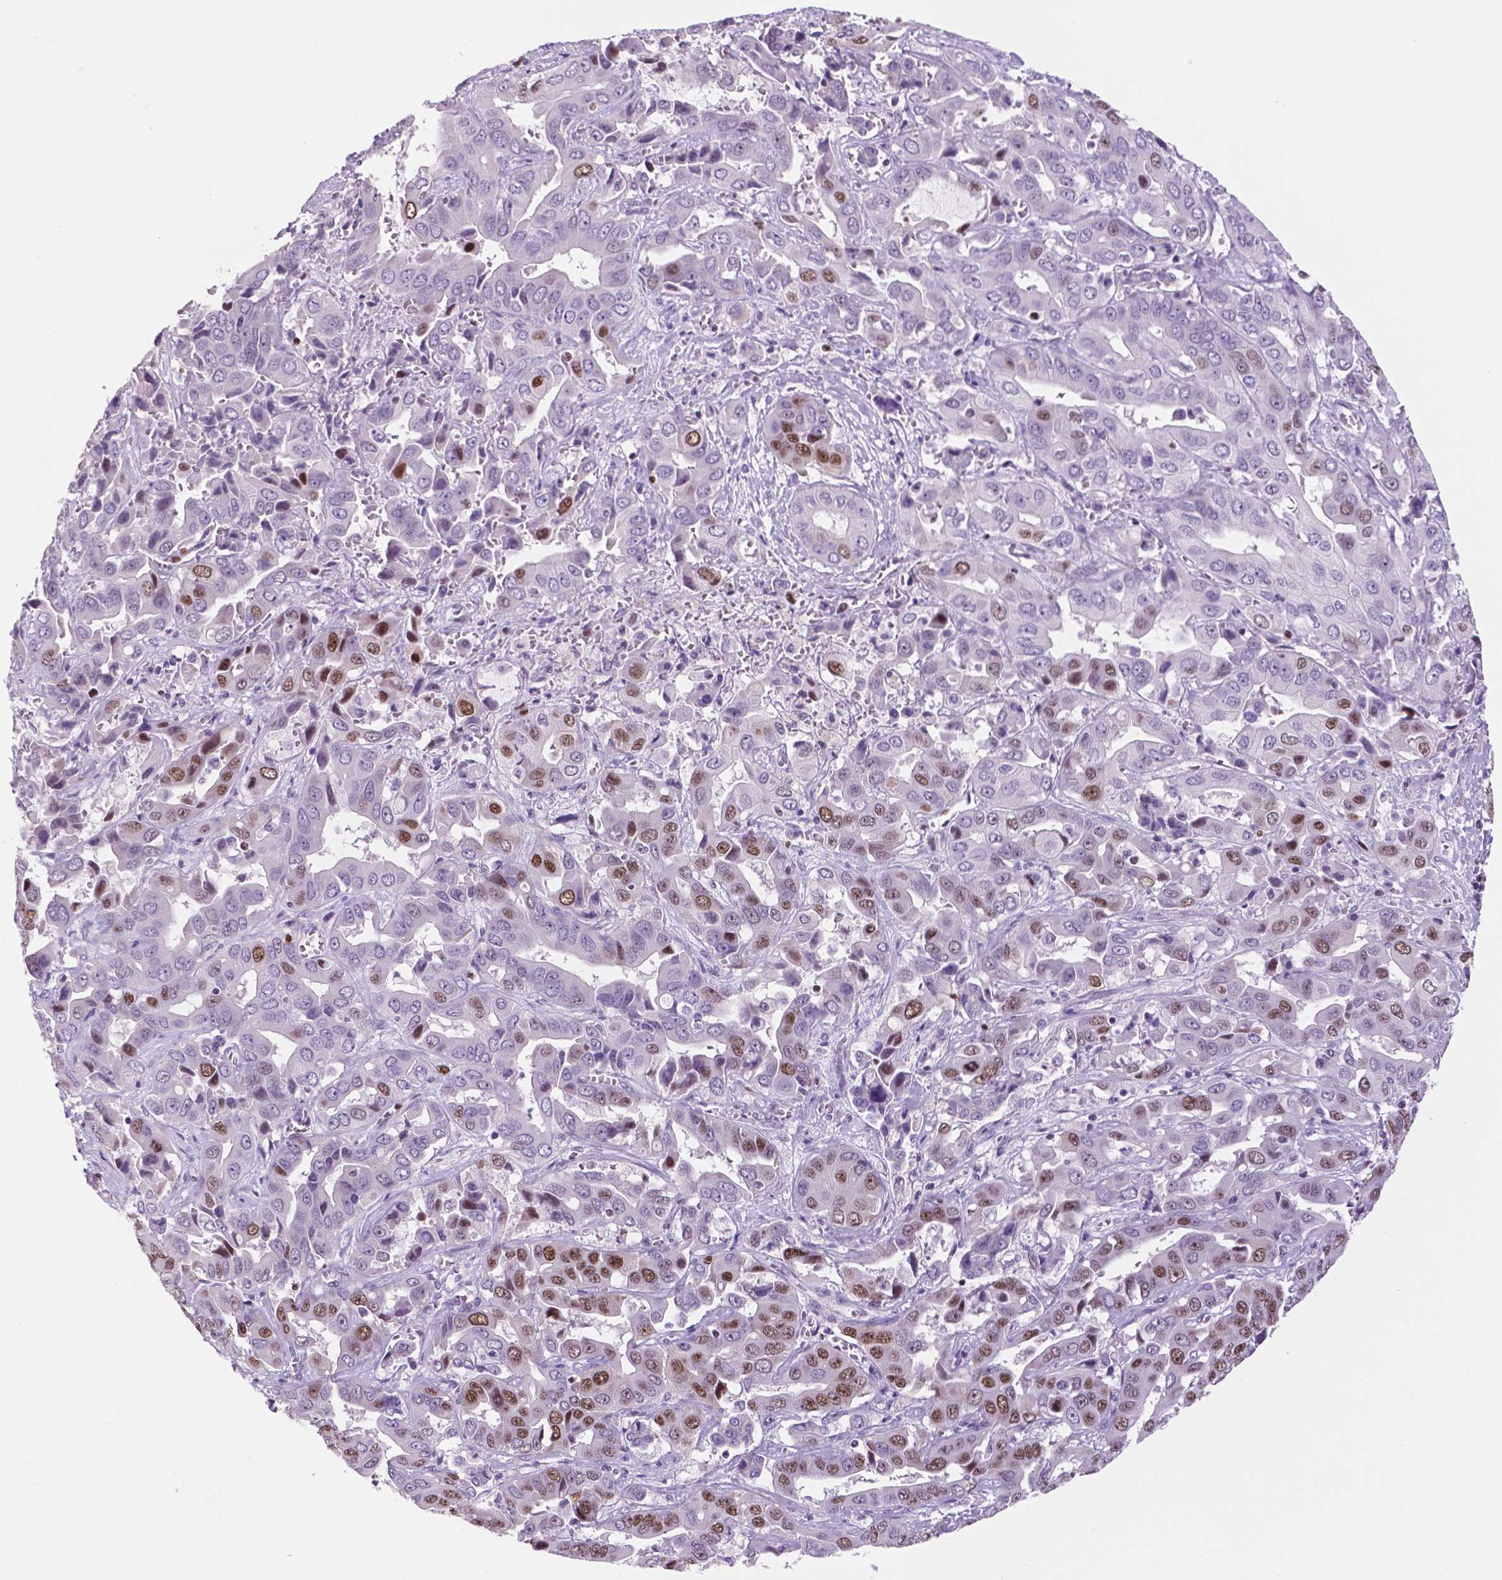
{"staining": {"intensity": "moderate", "quantity": "25%-75%", "location": "nuclear"}, "tissue": "liver cancer", "cell_type": "Tumor cells", "image_type": "cancer", "snomed": [{"axis": "morphology", "description": "Cholangiocarcinoma"}, {"axis": "topography", "description": "Liver"}], "caption": "An image of human cholangiocarcinoma (liver) stained for a protein displays moderate nuclear brown staining in tumor cells.", "gene": "NCAPH2", "patient": {"sex": "female", "age": 52}}